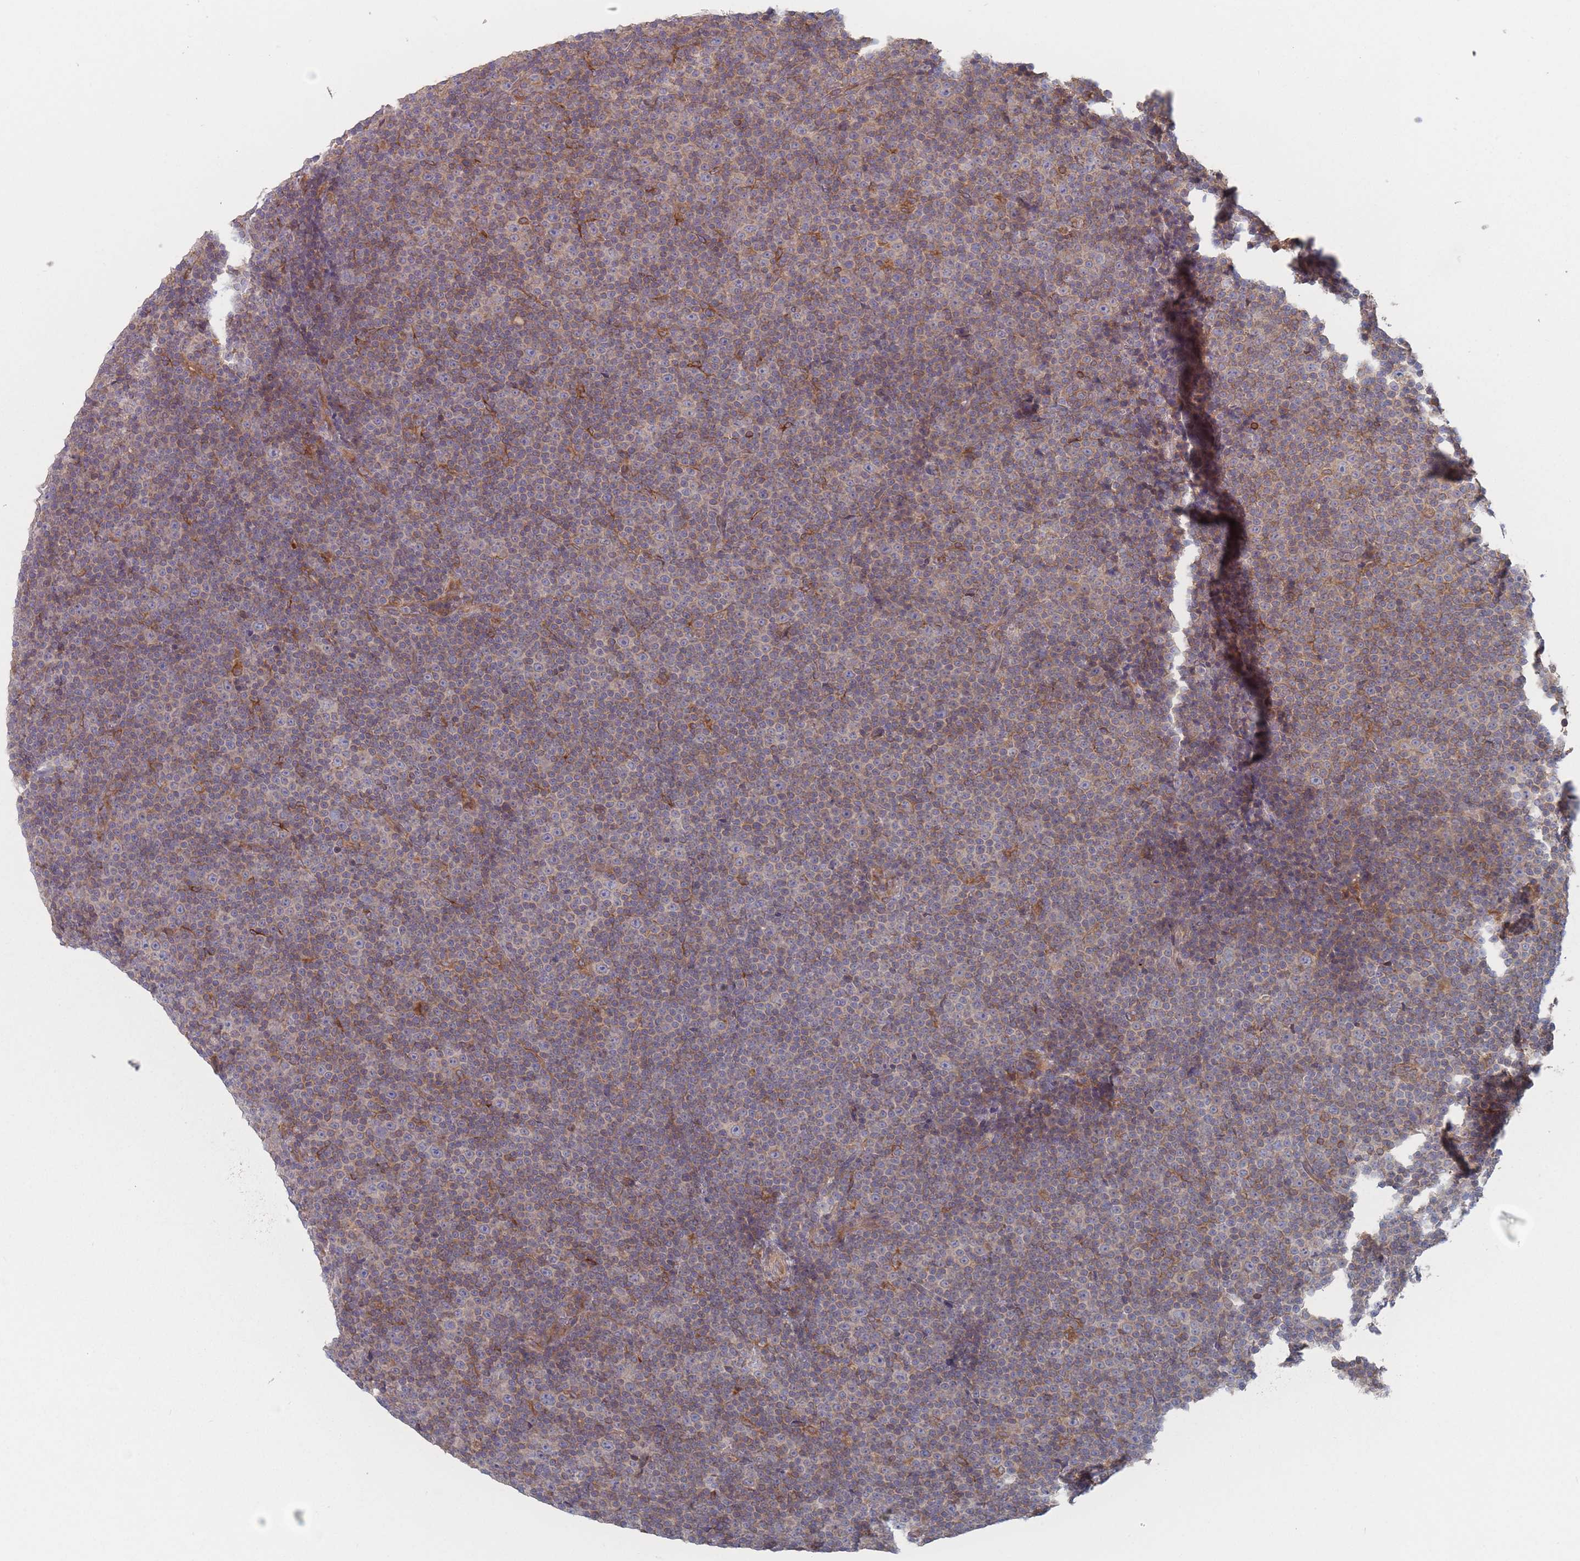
{"staining": {"intensity": "weak", "quantity": "<25%", "location": "cytoplasmic/membranous"}, "tissue": "lymphoma", "cell_type": "Tumor cells", "image_type": "cancer", "snomed": [{"axis": "morphology", "description": "Malignant lymphoma, non-Hodgkin's type, Low grade"}, {"axis": "topography", "description": "Lymph node"}], "caption": "An immunohistochemistry image of lymphoma is shown. There is no staining in tumor cells of lymphoma.", "gene": "KDSR", "patient": {"sex": "female", "age": 67}}